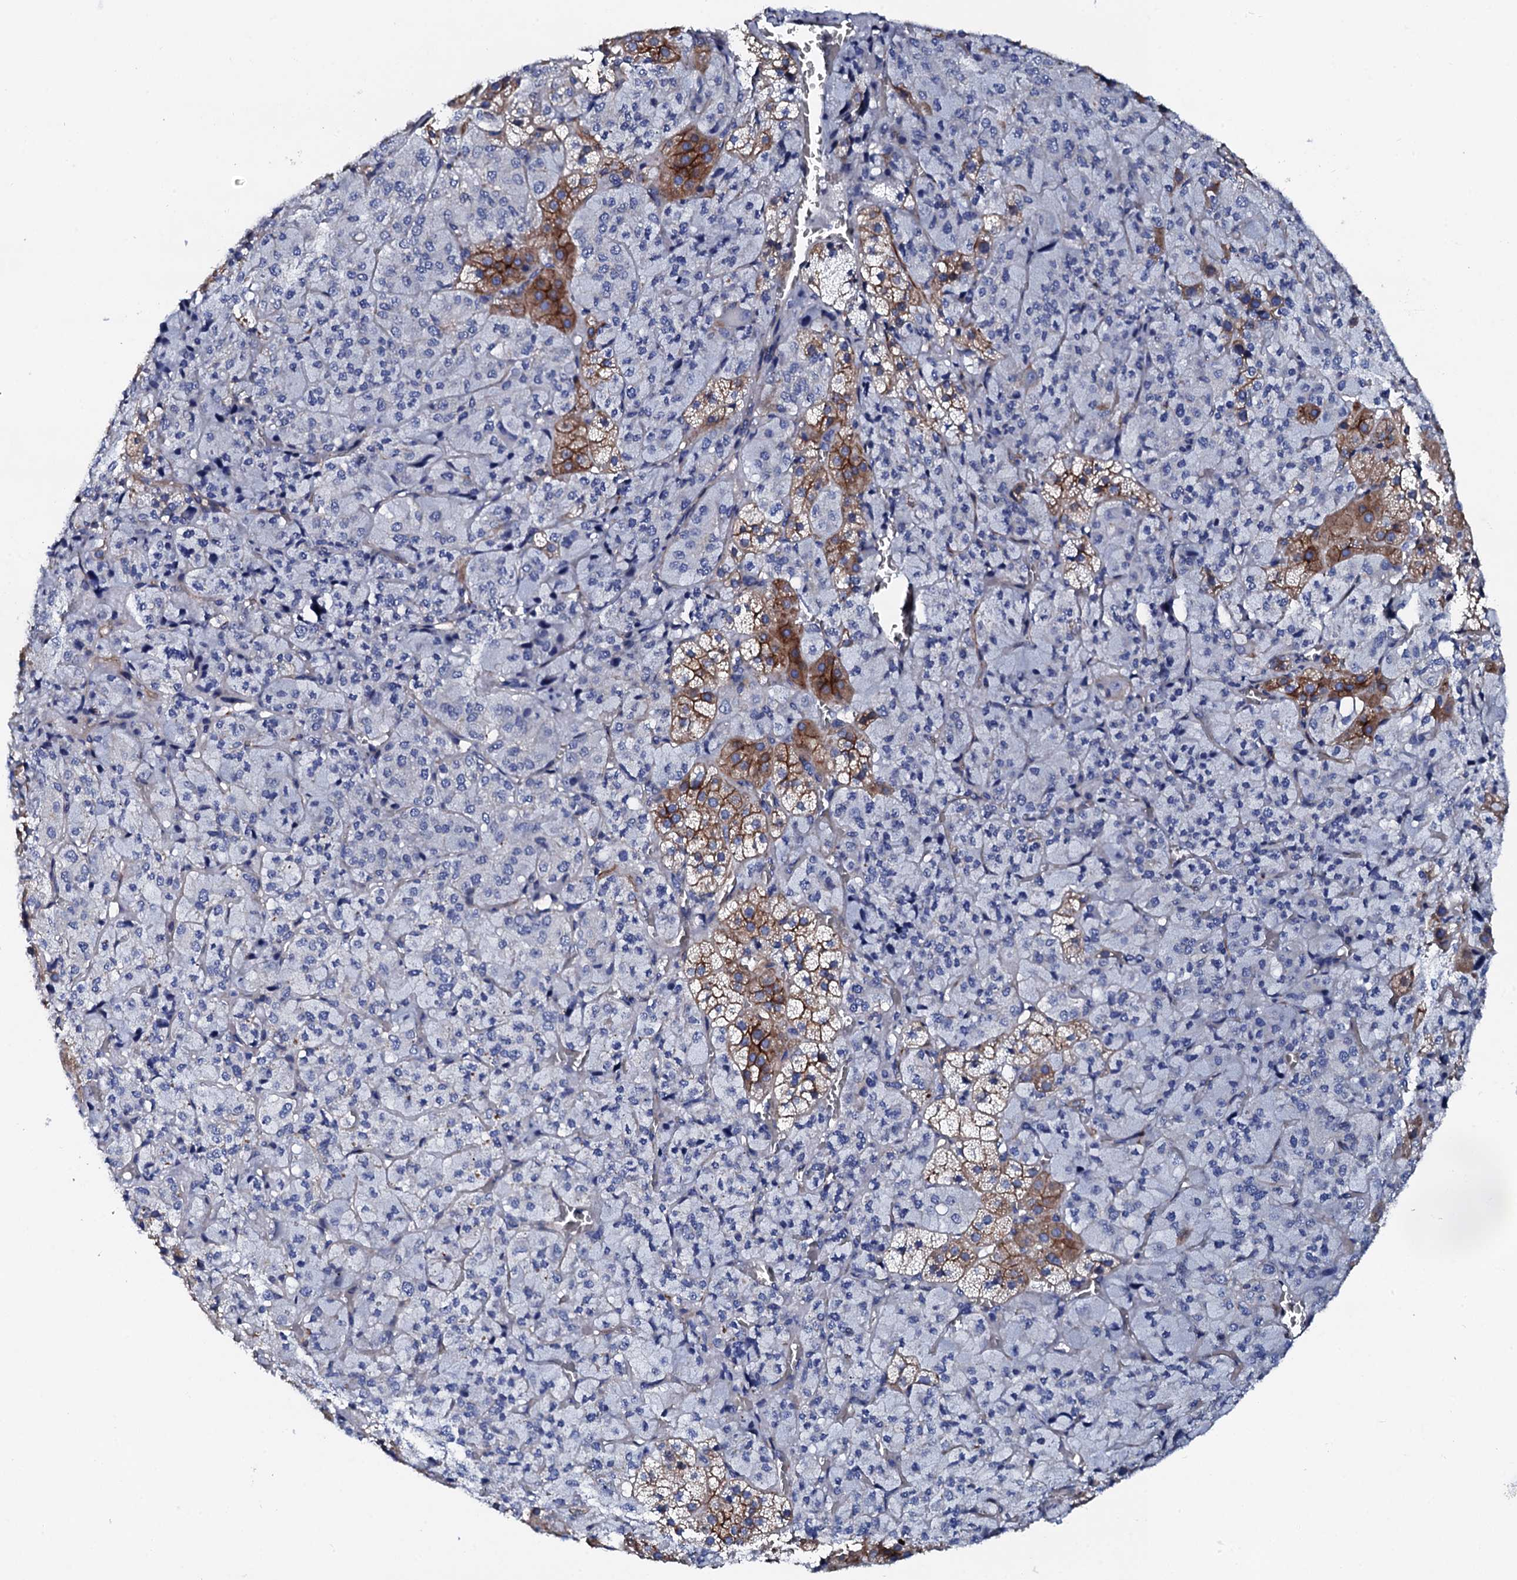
{"staining": {"intensity": "moderate", "quantity": "<25%", "location": "cytoplasmic/membranous"}, "tissue": "adrenal gland", "cell_type": "Glandular cells", "image_type": "normal", "snomed": [{"axis": "morphology", "description": "Normal tissue, NOS"}, {"axis": "topography", "description": "Adrenal gland"}], "caption": "The micrograph displays staining of unremarkable adrenal gland, revealing moderate cytoplasmic/membranous protein expression (brown color) within glandular cells.", "gene": "TRDN", "patient": {"sex": "female", "age": 44}}